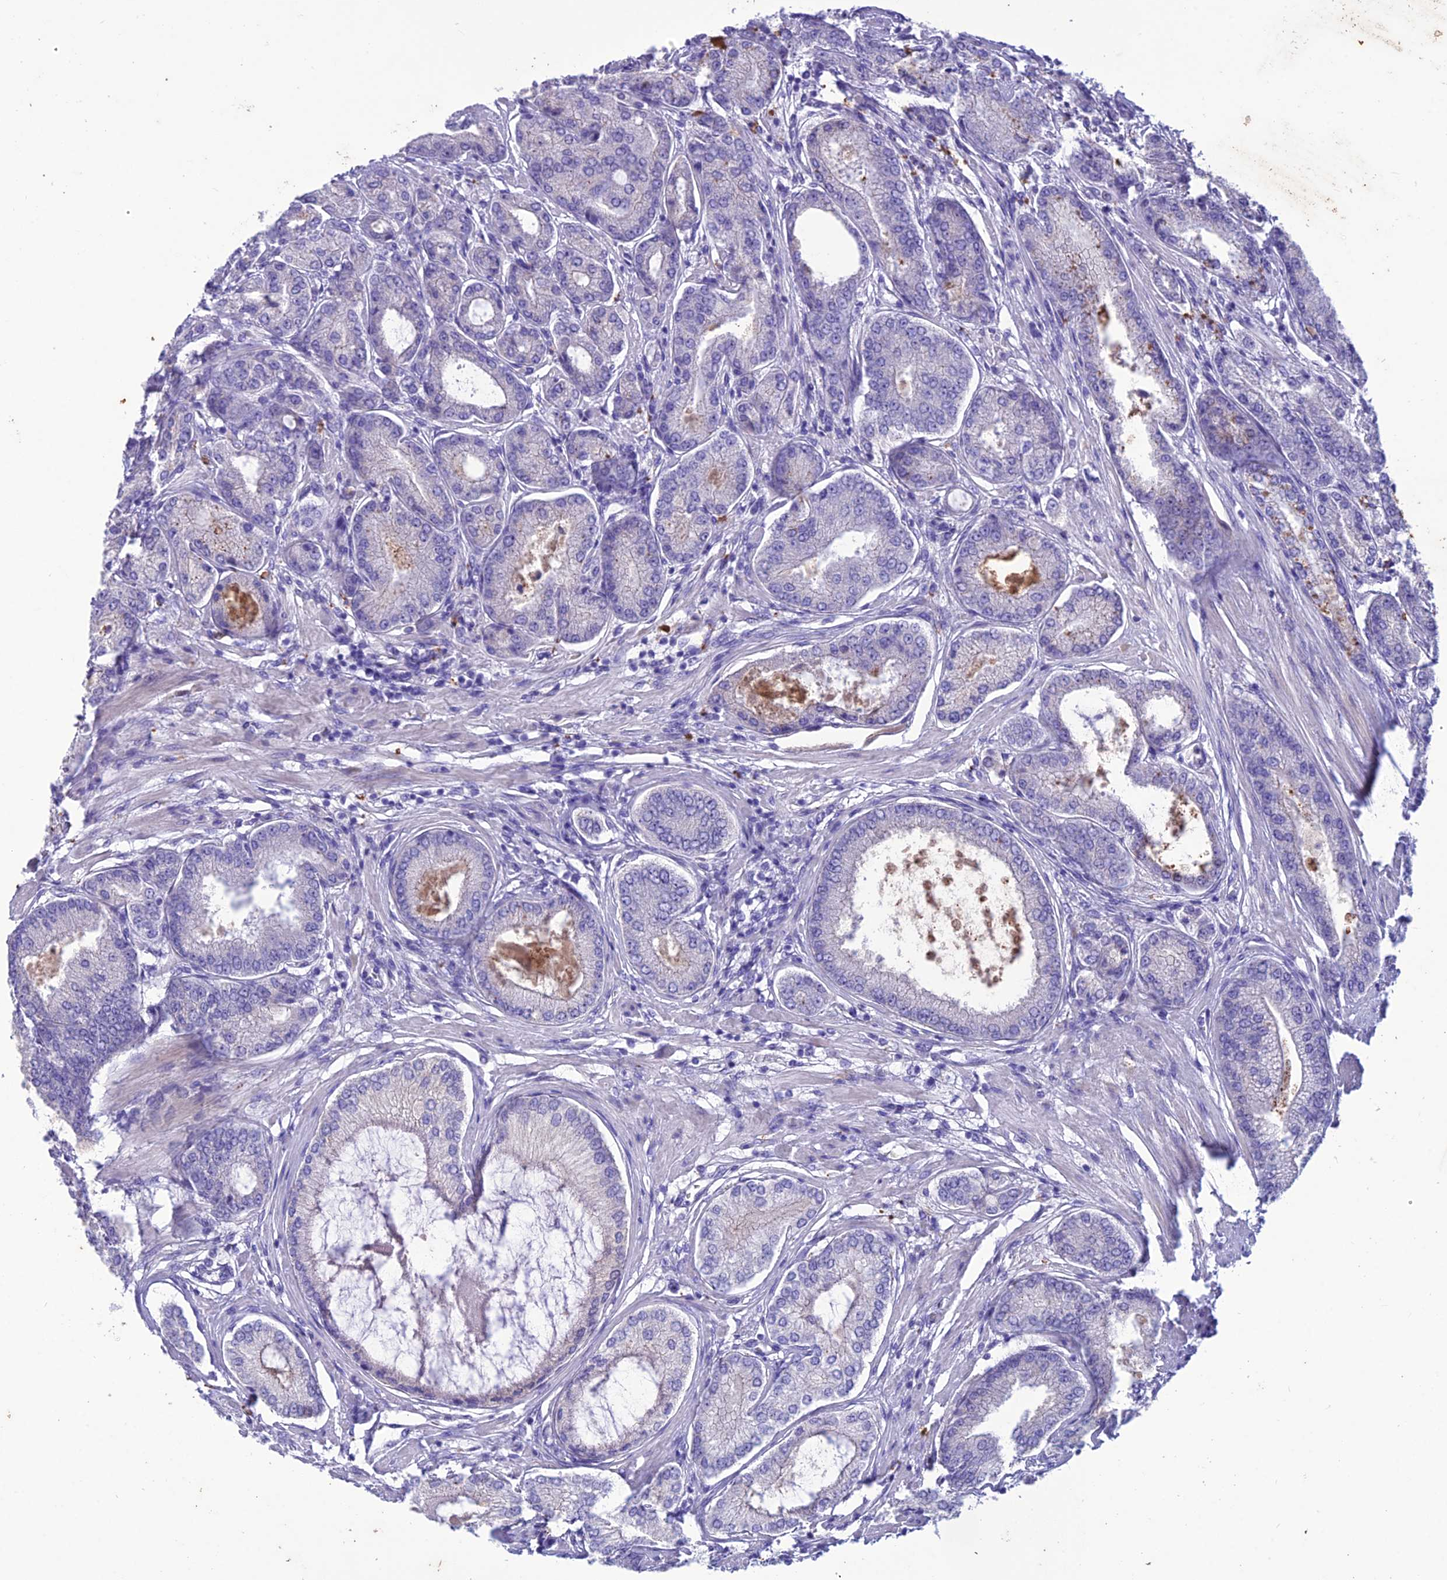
{"staining": {"intensity": "moderate", "quantity": "<25%", "location": "cytoplasmic/membranous"}, "tissue": "prostate cancer", "cell_type": "Tumor cells", "image_type": "cancer", "snomed": [{"axis": "morphology", "description": "Adenocarcinoma, High grade"}, {"axis": "topography", "description": "Prostate"}], "caption": "Protein expression analysis of human high-grade adenocarcinoma (prostate) reveals moderate cytoplasmic/membranous staining in about <25% of tumor cells.", "gene": "IFT172", "patient": {"sex": "male", "age": 71}}